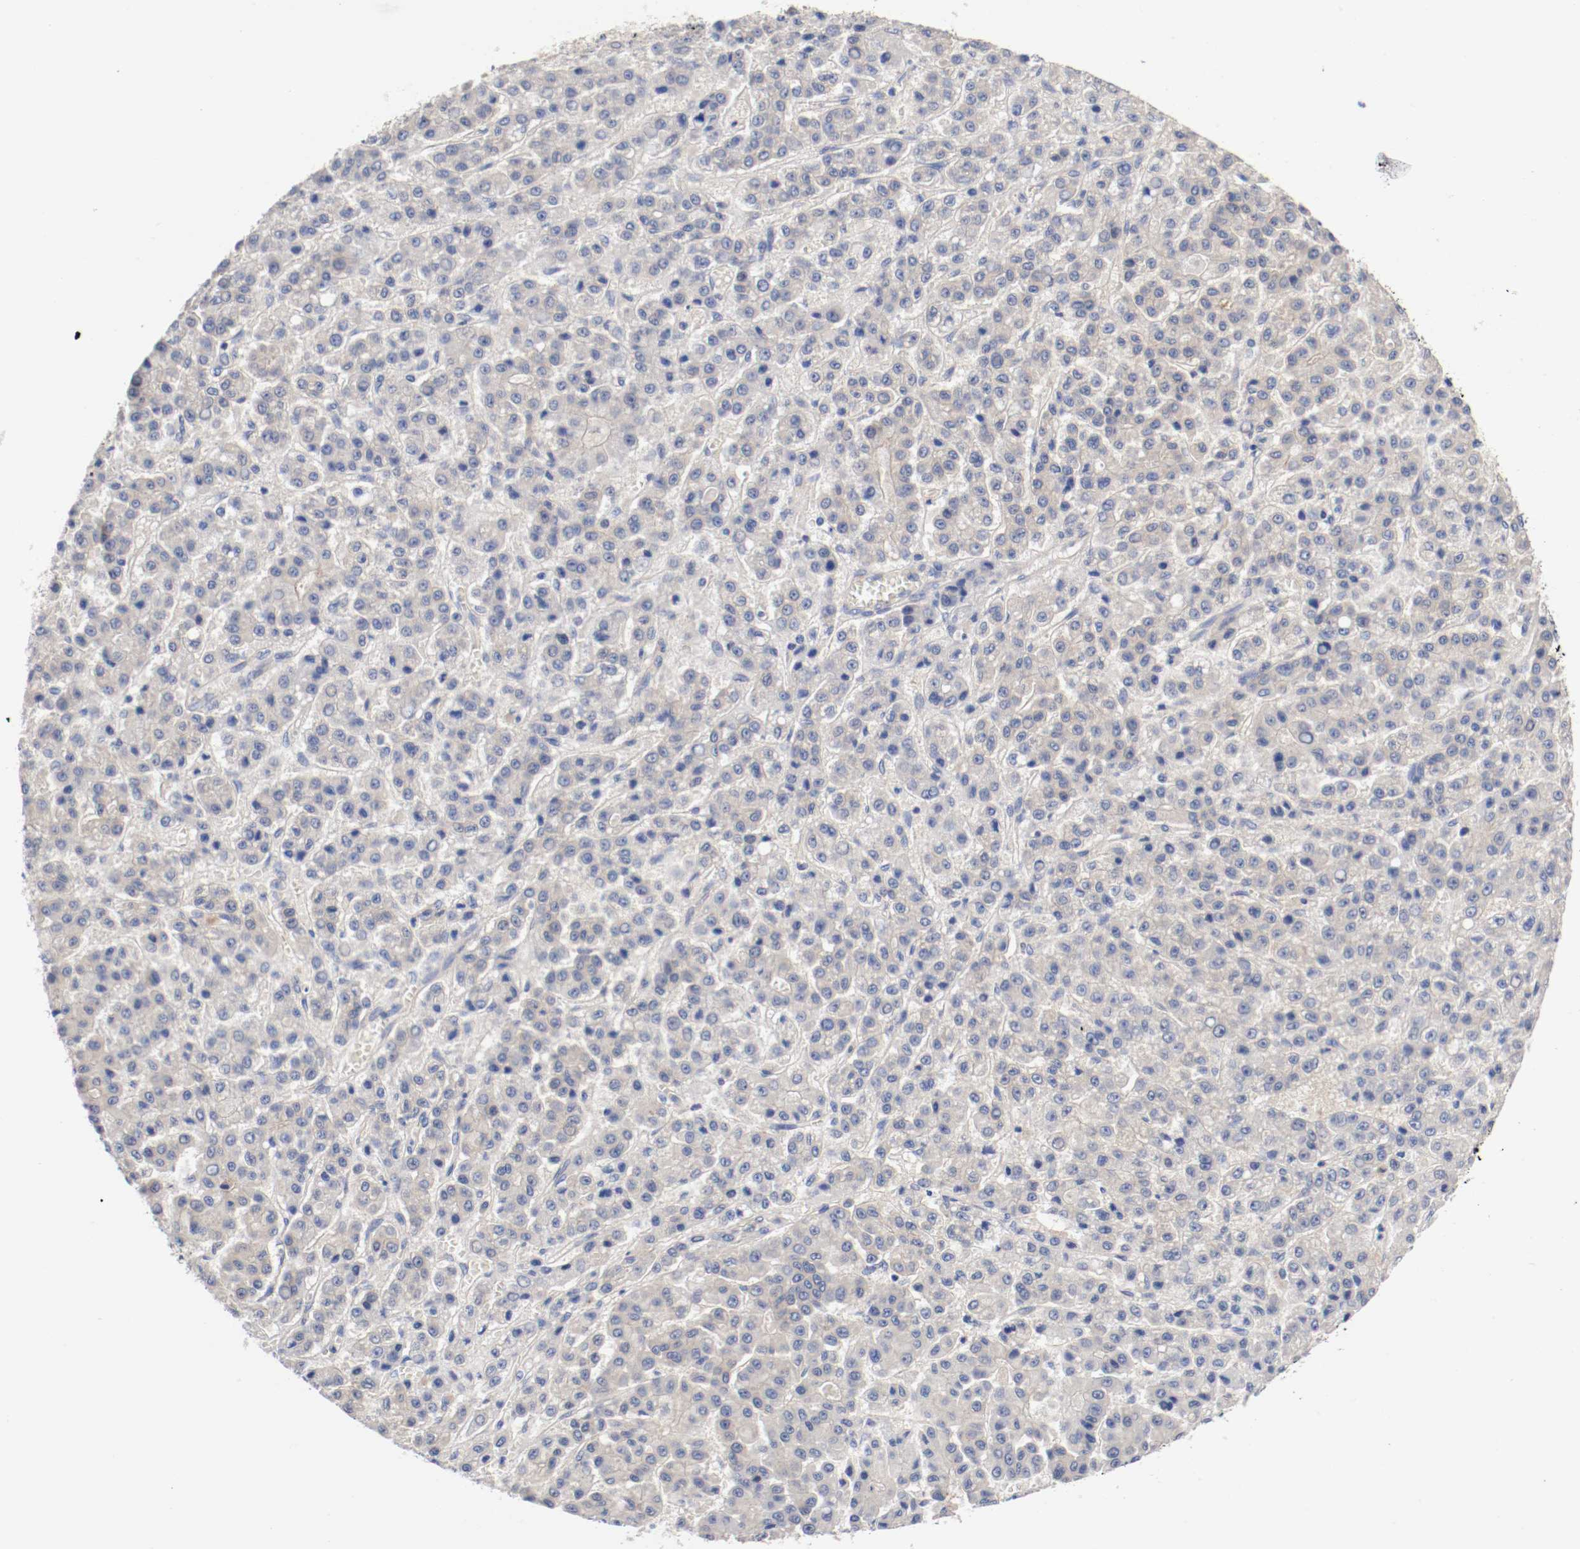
{"staining": {"intensity": "weak", "quantity": ">75%", "location": "cytoplasmic/membranous"}, "tissue": "liver cancer", "cell_type": "Tumor cells", "image_type": "cancer", "snomed": [{"axis": "morphology", "description": "Carcinoma, Hepatocellular, NOS"}, {"axis": "topography", "description": "Liver"}], "caption": "About >75% of tumor cells in human liver cancer exhibit weak cytoplasmic/membranous protein positivity as visualized by brown immunohistochemical staining.", "gene": "HGS", "patient": {"sex": "male", "age": 70}}